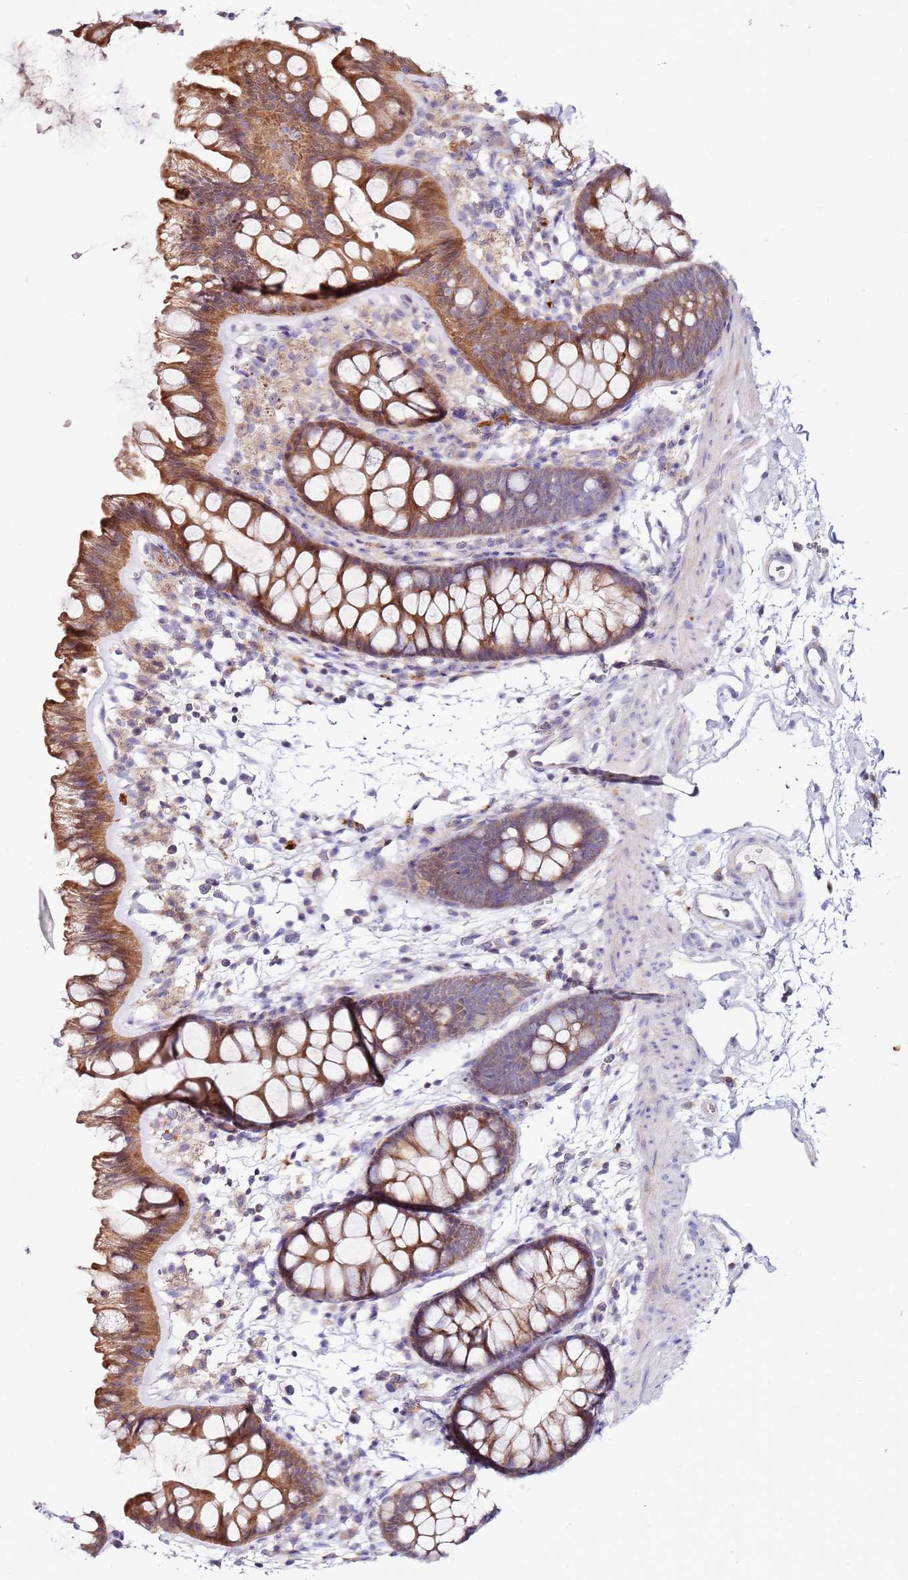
{"staining": {"intensity": "negative", "quantity": "none", "location": "none"}, "tissue": "colon", "cell_type": "Endothelial cells", "image_type": "normal", "snomed": [{"axis": "morphology", "description": "Normal tissue, NOS"}, {"axis": "topography", "description": "Colon"}], "caption": "Human colon stained for a protein using immunohistochemistry demonstrates no staining in endothelial cells.", "gene": "CNOT9", "patient": {"sex": "female", "age": 62}}